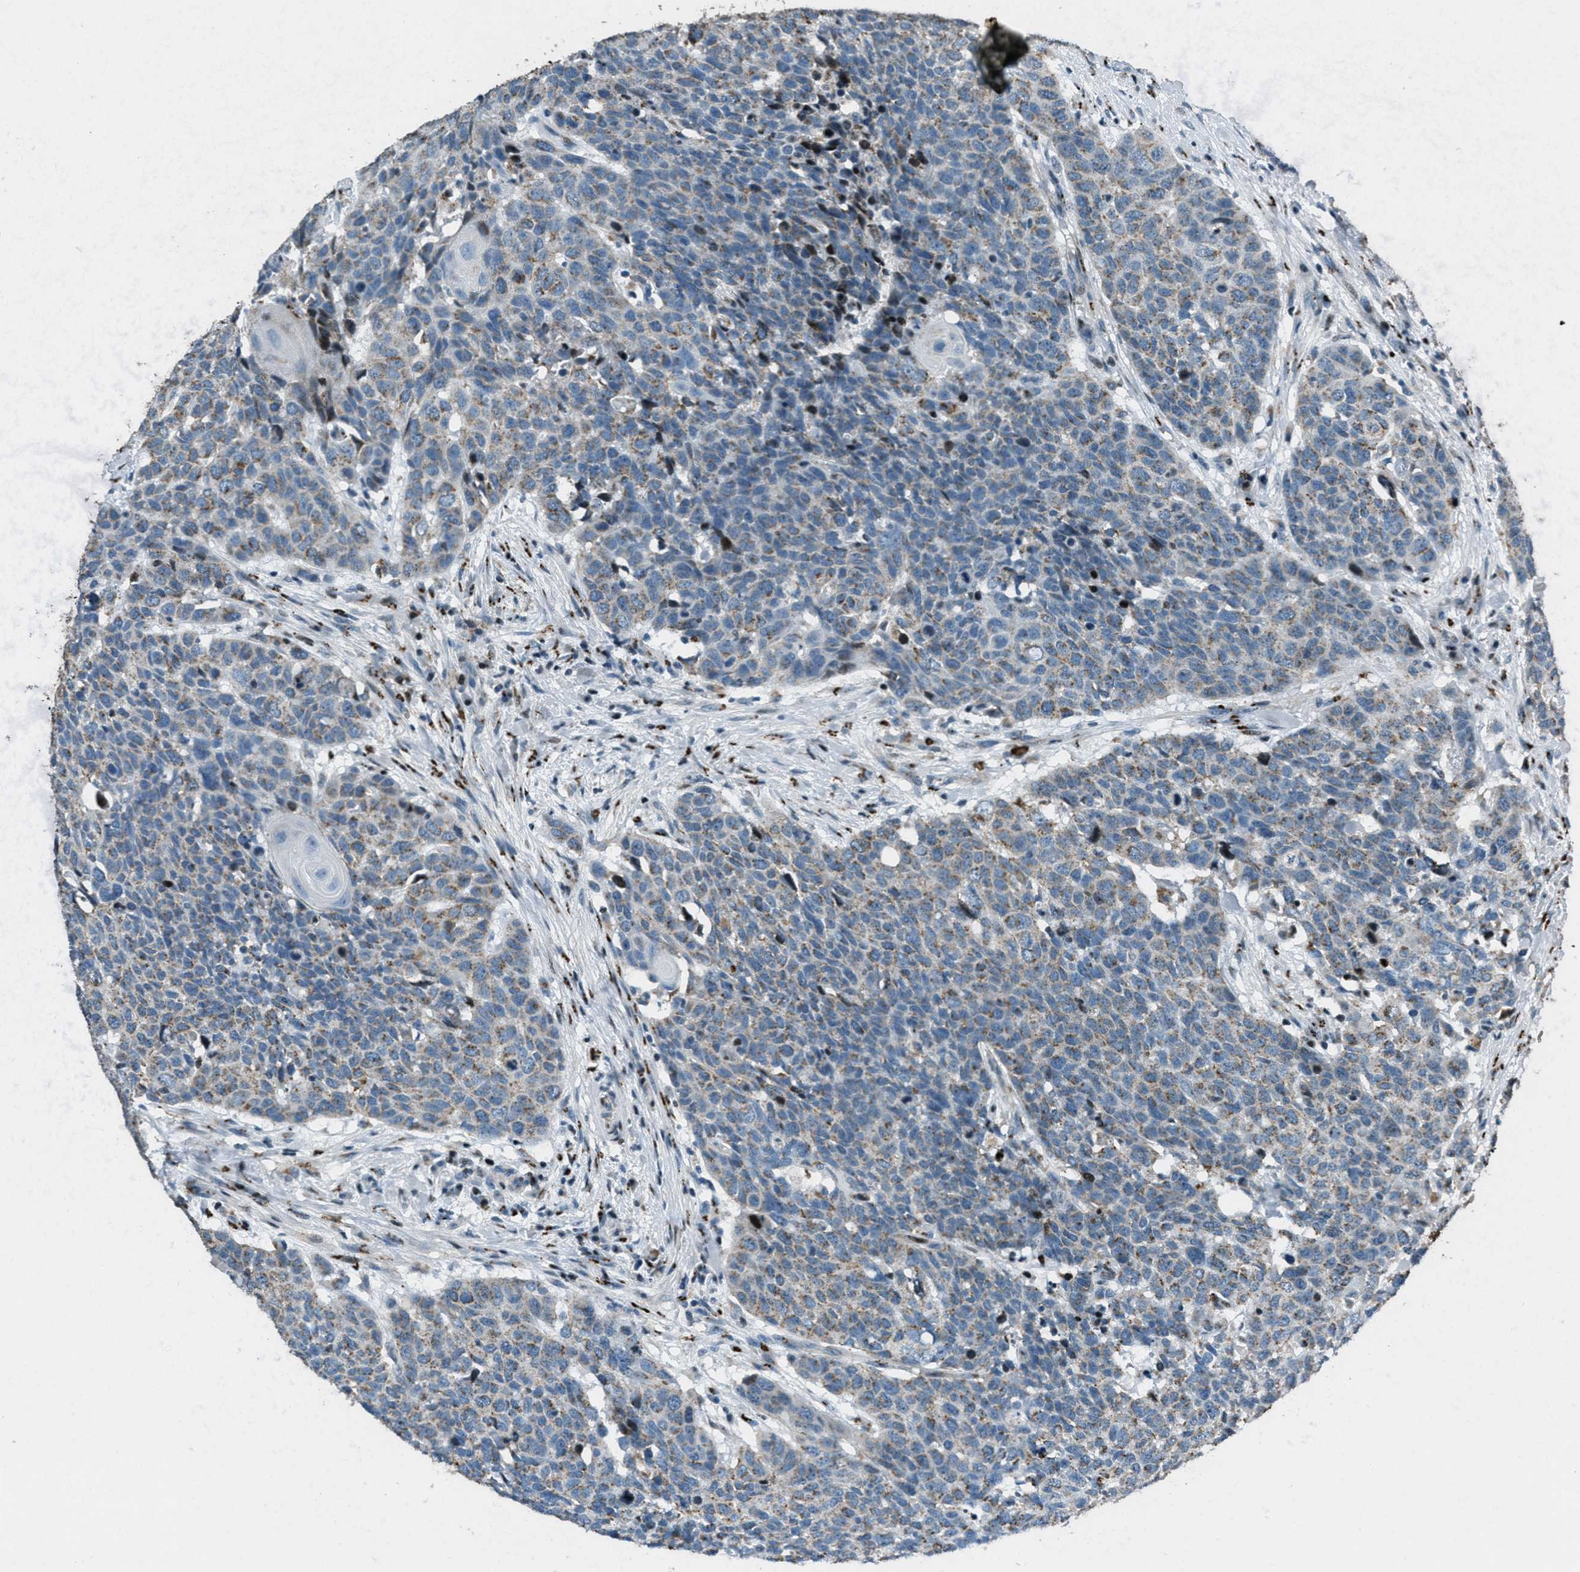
{"staining": {"intensity": "weak", "quantity": "25%-75%", "location": "cytoplasmic/membranous"}, "tissue": "head and neck cancer", "cell_type": "Tumor cells", "image_type": "cancer", "snomed": [{"axis": "morphology", "description": "Squamous cell carcinoma, NOS"}, {"axis": "topography", "description": "Head-Neck"}], "caption": "Protein positivity by IHC exhibits weak cytoplasmic/membranous expression in about 25%-75% of tumor cells in head and neck squamous cell carcinoma.", "gene": "GPC6", "patient": {"sex": "male", "age": 66}}